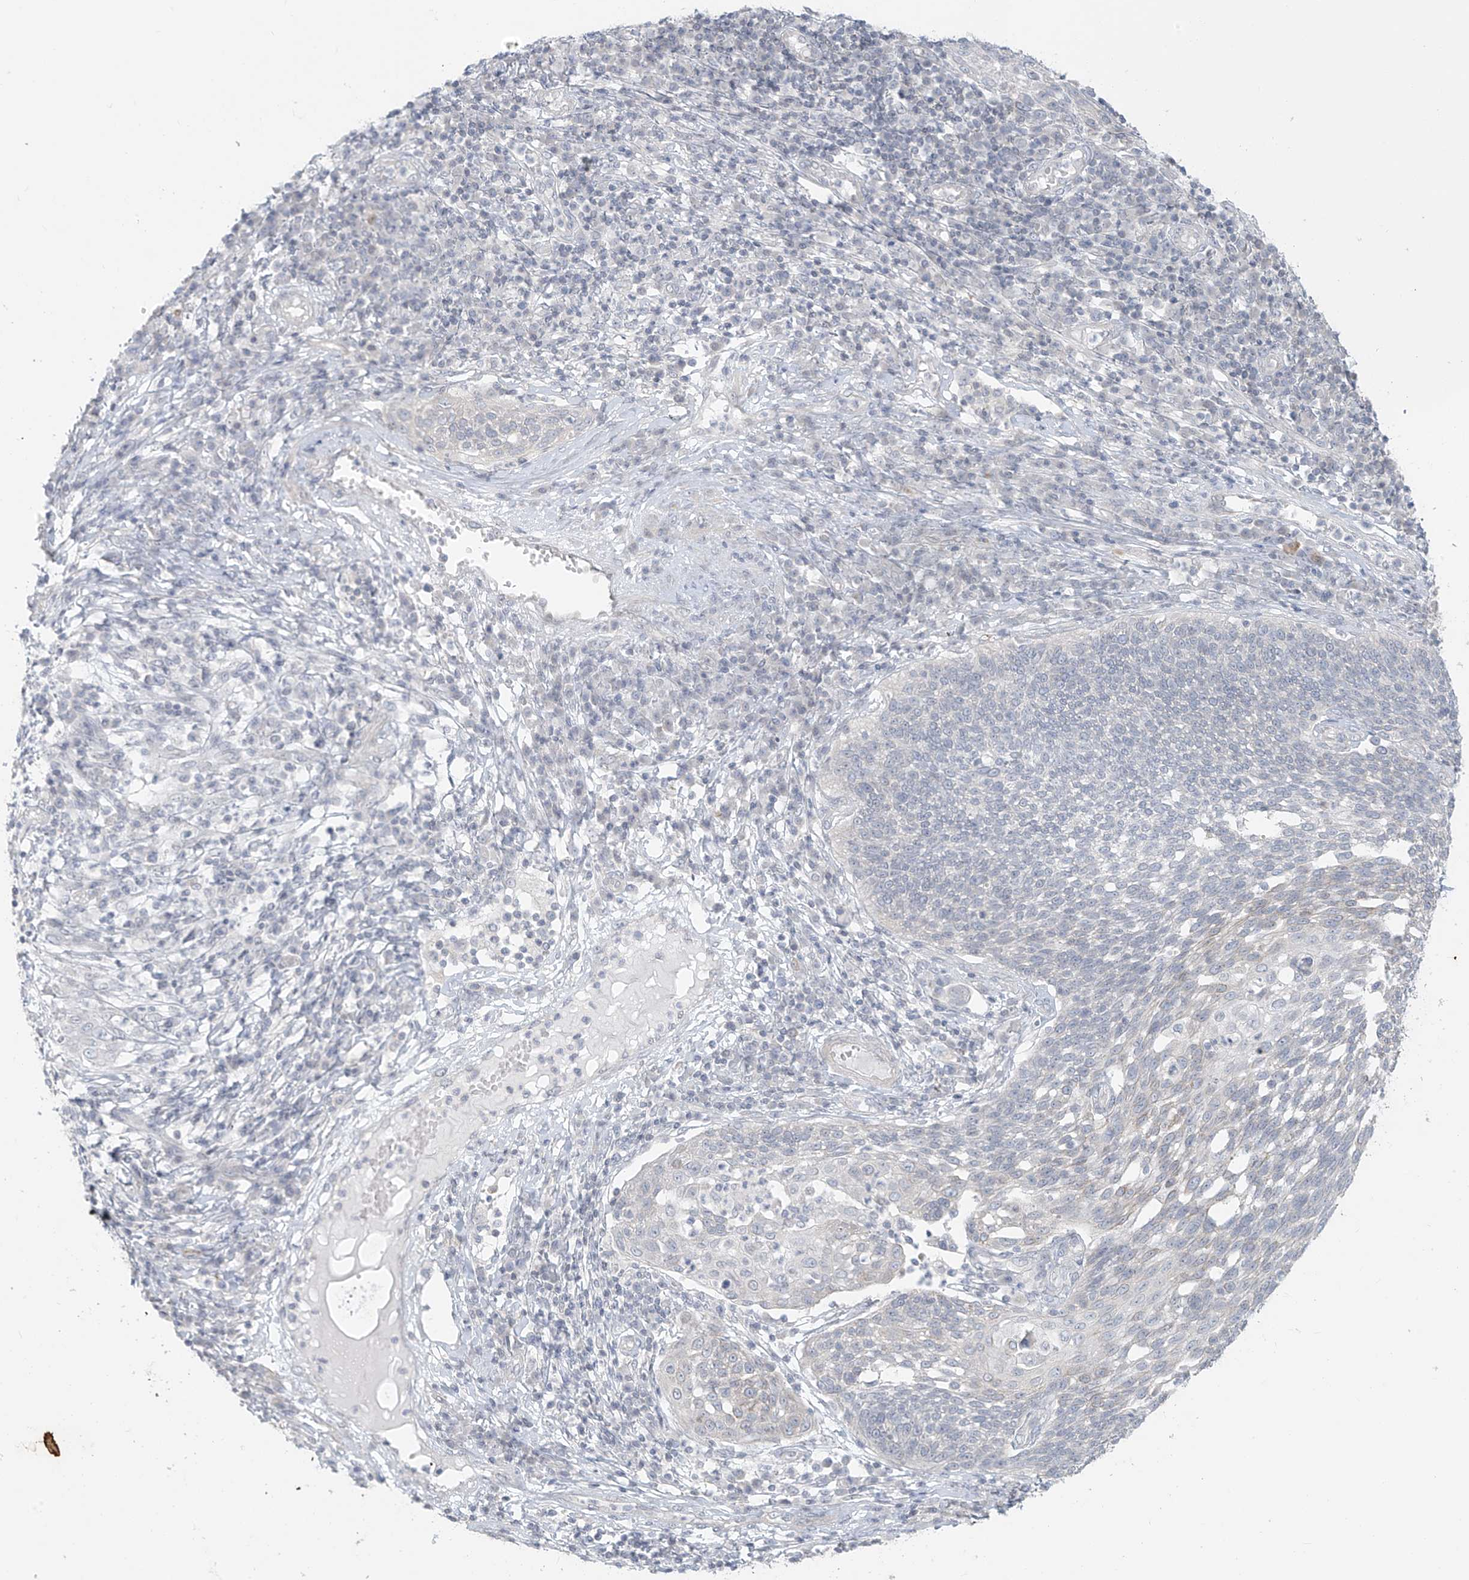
{"staining": {"intensity": "negative", "quantity": "none", "location": "none"}, "tissue": "cervical cancer", "cell_type": "Tumor cells", "image_type": "cancer", "snomed": [{"axis": "morphology", "description": "Squamous cell carcinoma, NOS"}, {"axis": "topography", "description": "Cervix"}], "caption": "This is an immunohistochemistry micrograph of cervical squamous cell carcinoma. There is no expression in tumor cells.", "gene": "OSBPL7", "patient": {"sex": "female", "age": 34}}